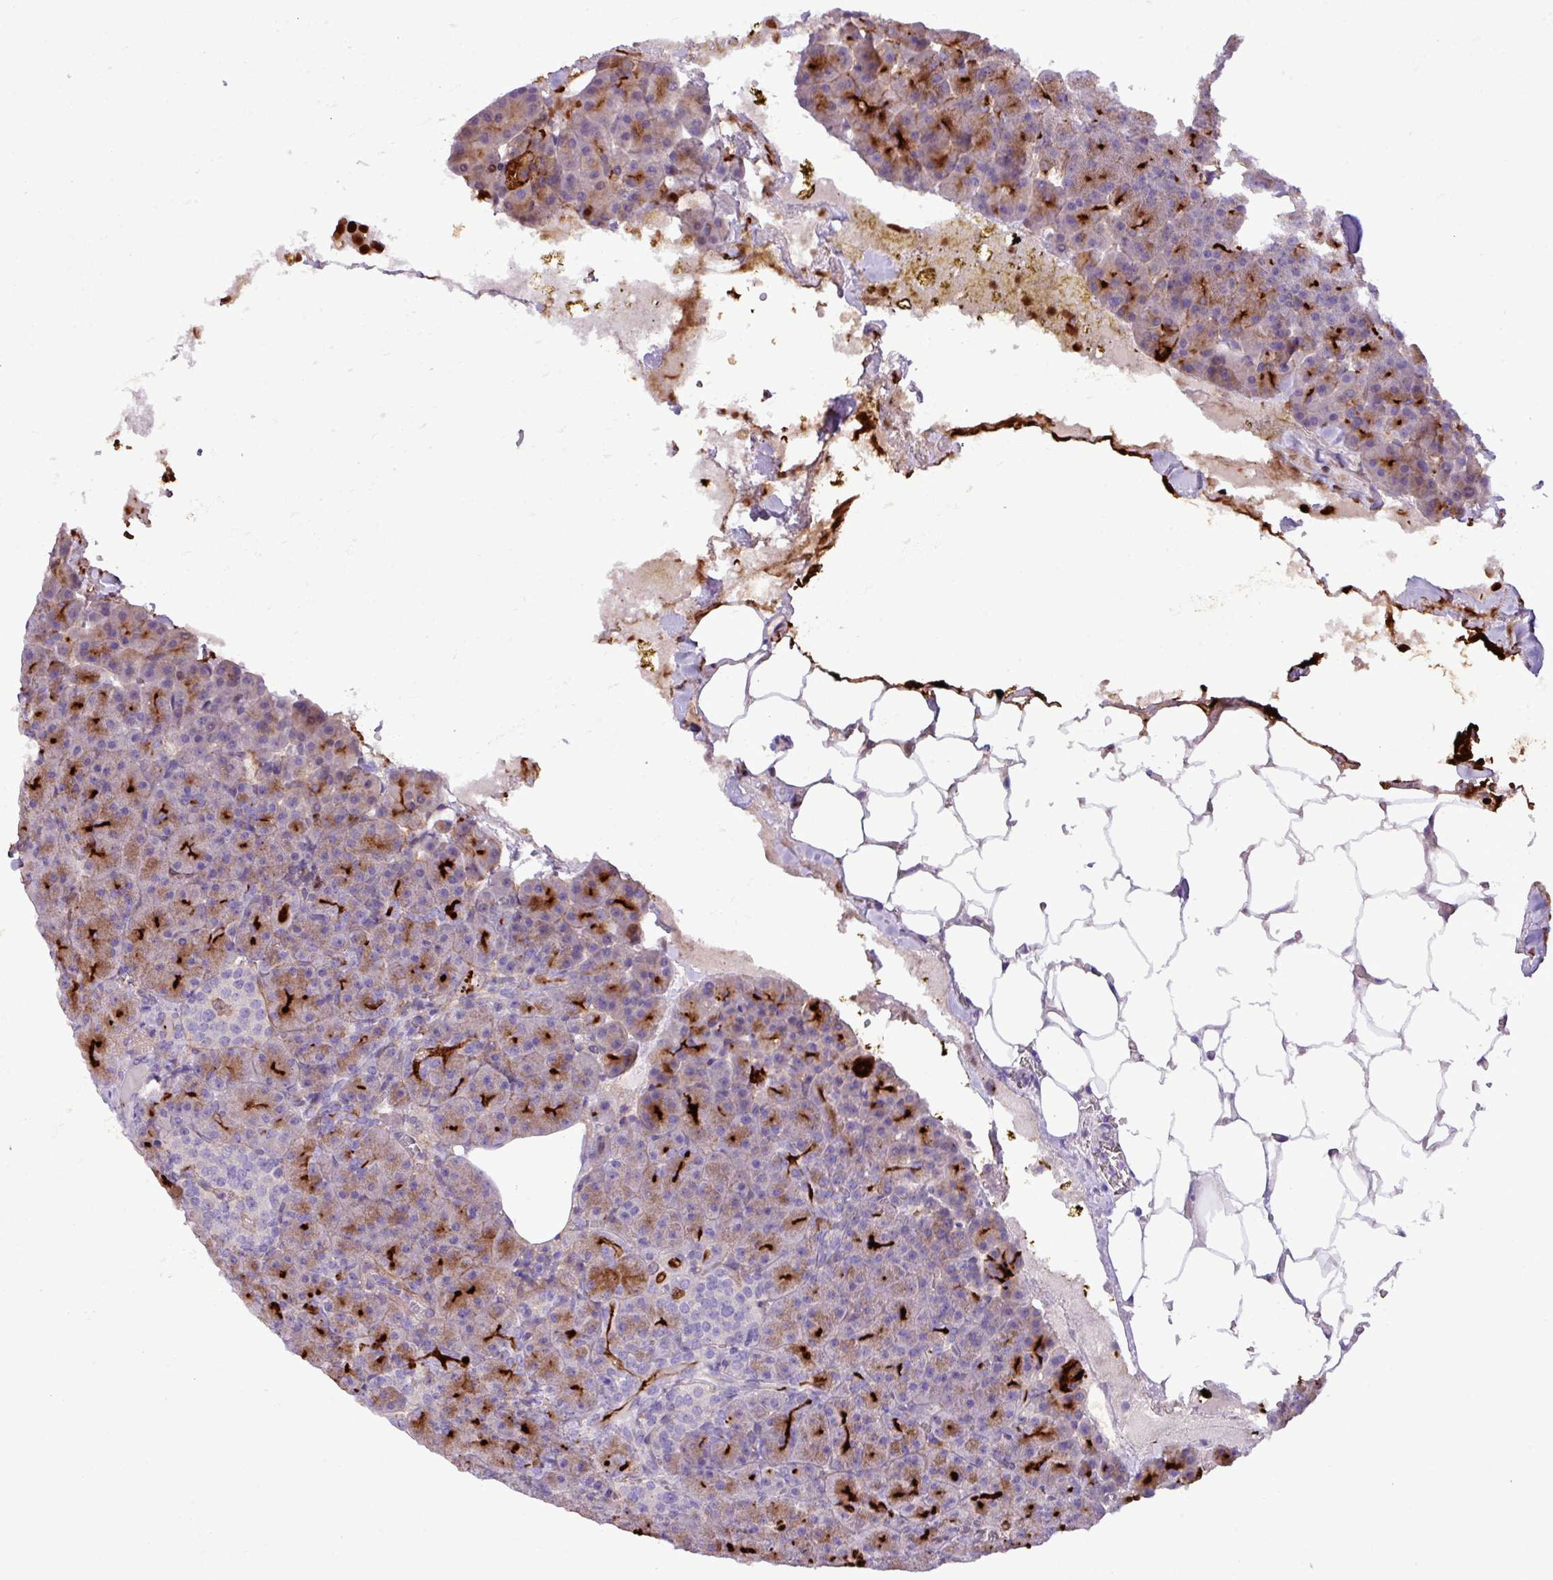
{"staining": {"intensity": "strong", "quantity": "<25%", "location": "cytoplasmic/membranous"}, "tissue": "pancreas", "cell_type": "Exocrine glandular cells", "image_type": "normal", "snomed": [{"axis": "morphology", "description": "Normal tissue, NOS"}, {"axis": "topography", "description": "Pancreas"}], "caption": "This micrograph demonstrates immunohistochemistry staining of unremarkable human pancreas, with medium strong cytoplasmic/membranous positivity in approximately <25% of exocrine glandular cells.", "gene": "CD248", "patient": {"sex": "female", "age": 74}}